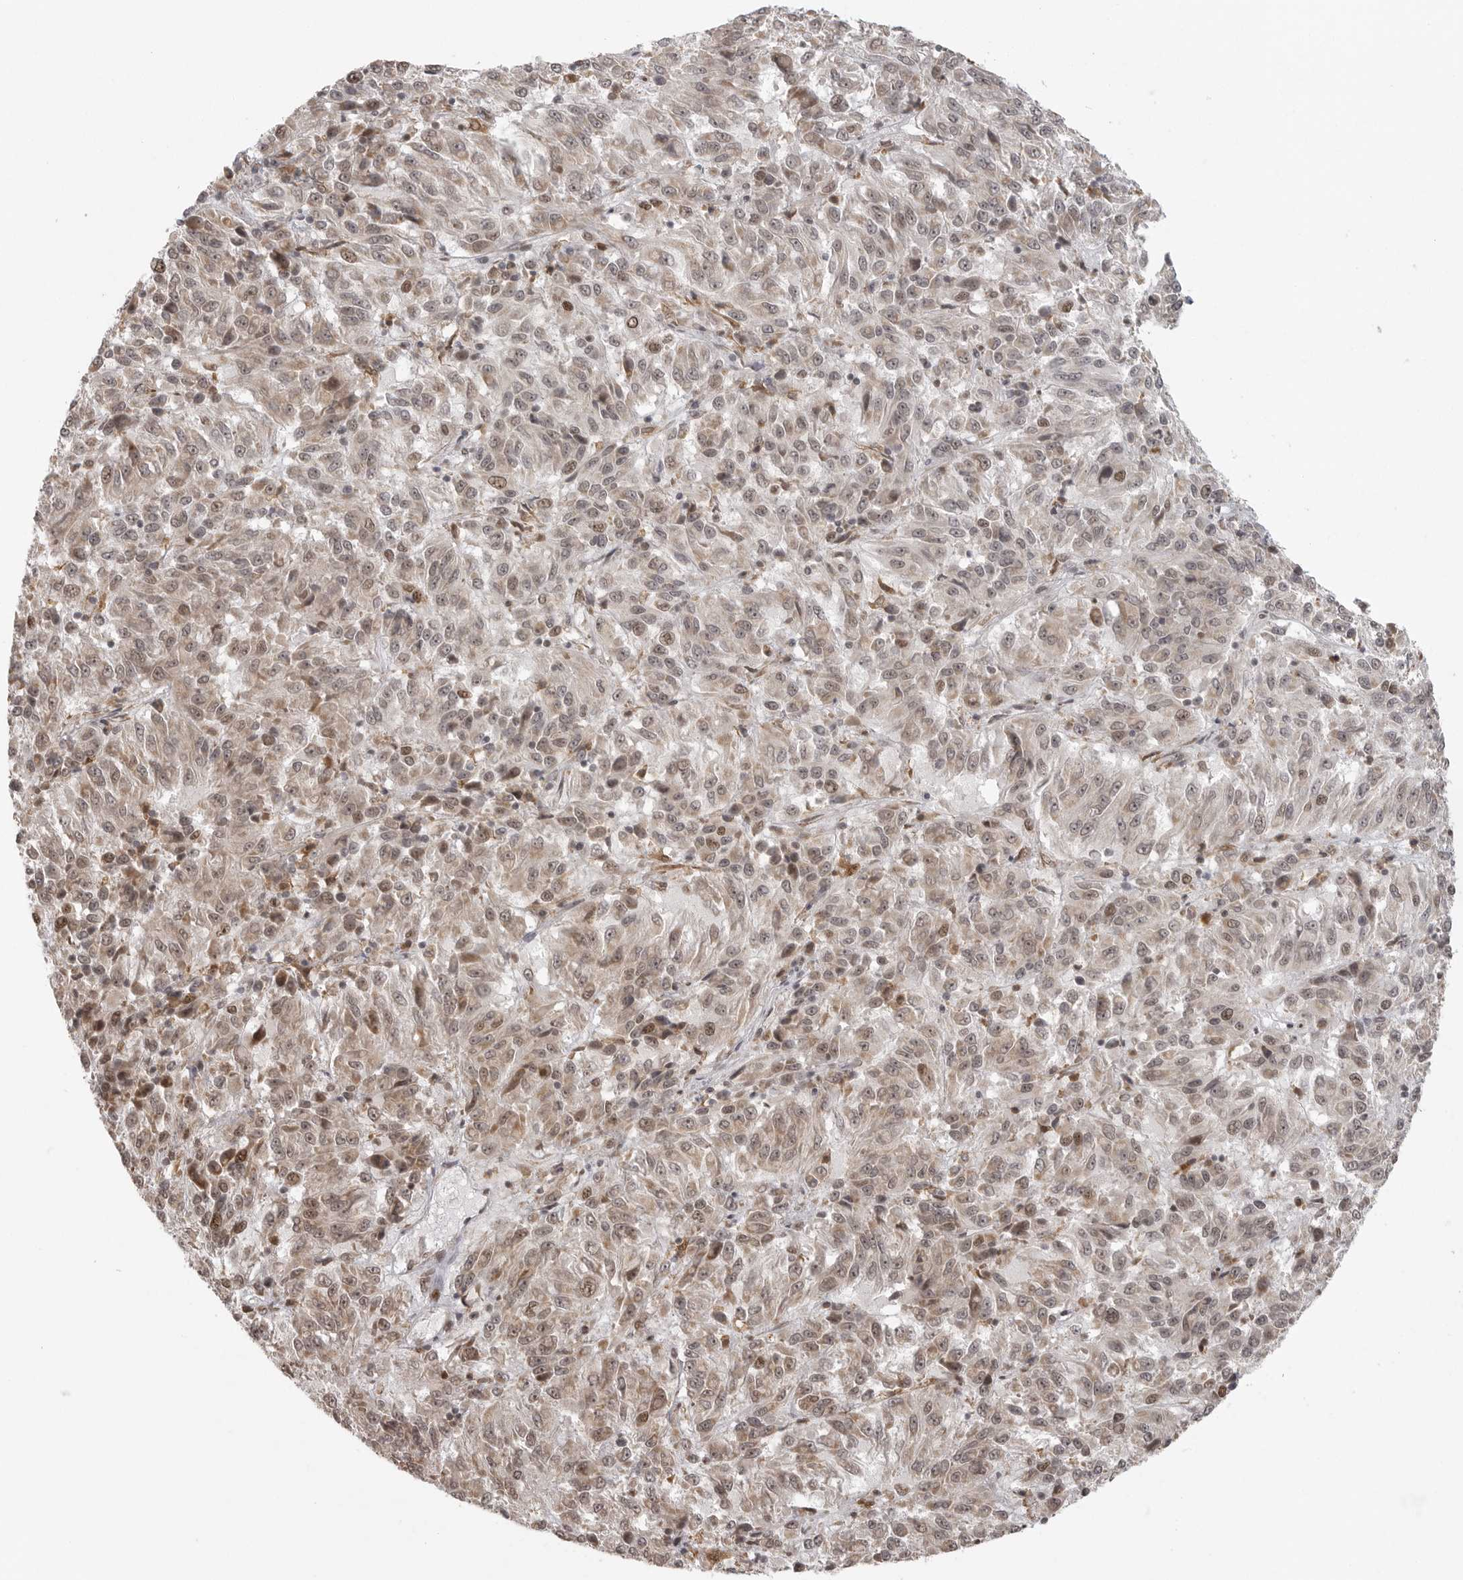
{"staining": {"intensity": "weak", "quantity": "25%-75%", "location": "nuclear"}, "tissue": "melanoma", "cell_type": "Tumor cells", "image_type": "cancer", "snomed": [{"axis": "morphology", "description": "Malignant melanoma, Metastatic site"}, {"axis": "topography", "description": "Lung"}], "caption": "Protein staining of melanoma tissue shows weak nuclear staining in about 25%-75% of tumor cells.", "gene": "ISG20L2", "patient": {"sex": "male", "age": 64}}